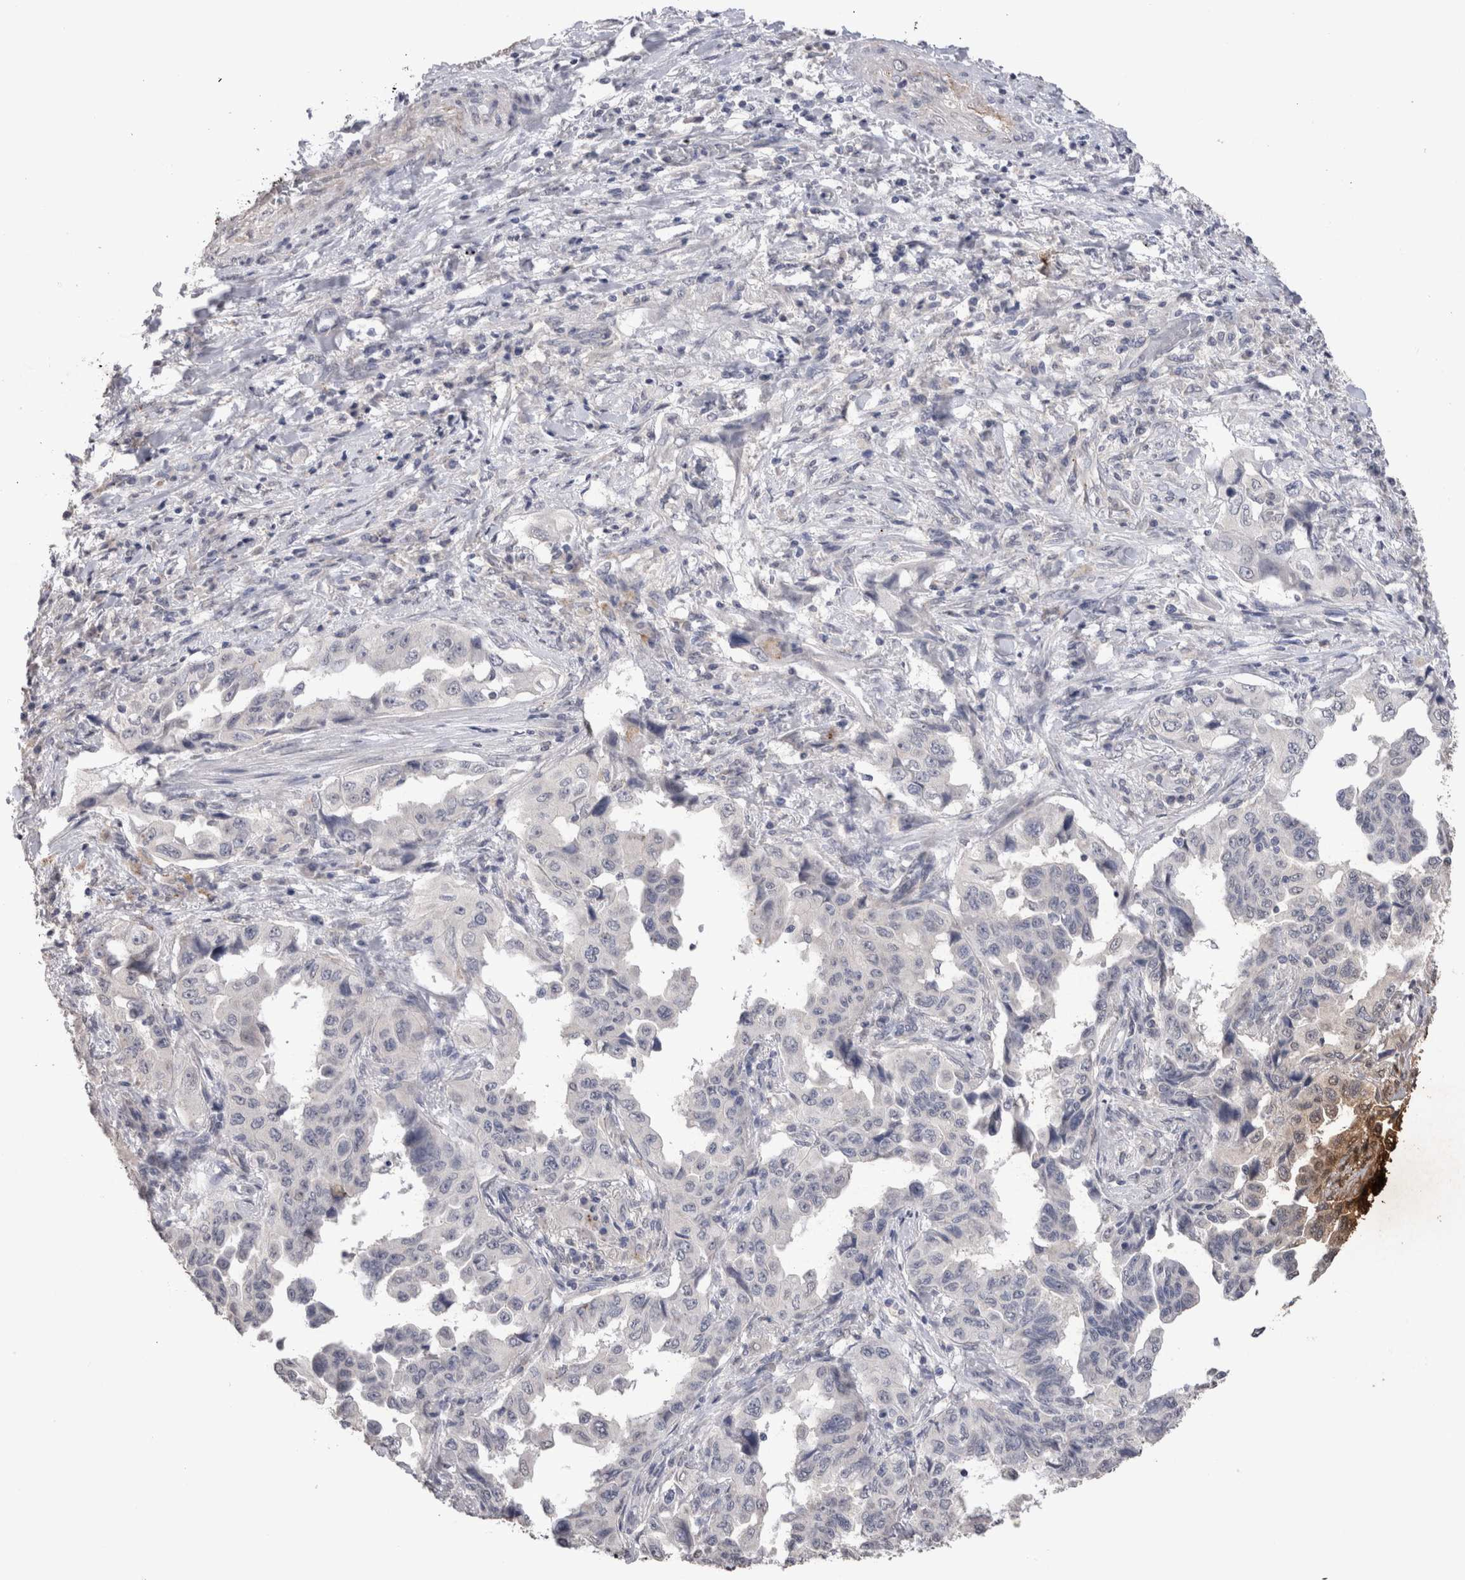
{"staining": {"intensity": "negative", "quantity": "none", "location": "none"}, "tissue": "lung cancer", "cell_type": "Tumor cells", "image_type": "cancer", "snomed": [{"axis": "morphology", "description": "Adenocarcinoma, NOS"}, {"axis": "topography", "description": "Lung"}], "caption": "Adenocarcinoma (lung) was stained to show a protein in brown. There is no significant staining in tumor cells. (DAB immunohistochemistry, high magnification).", "gene": "CDH6", "patient": {"sex": "female", "age": 51}}